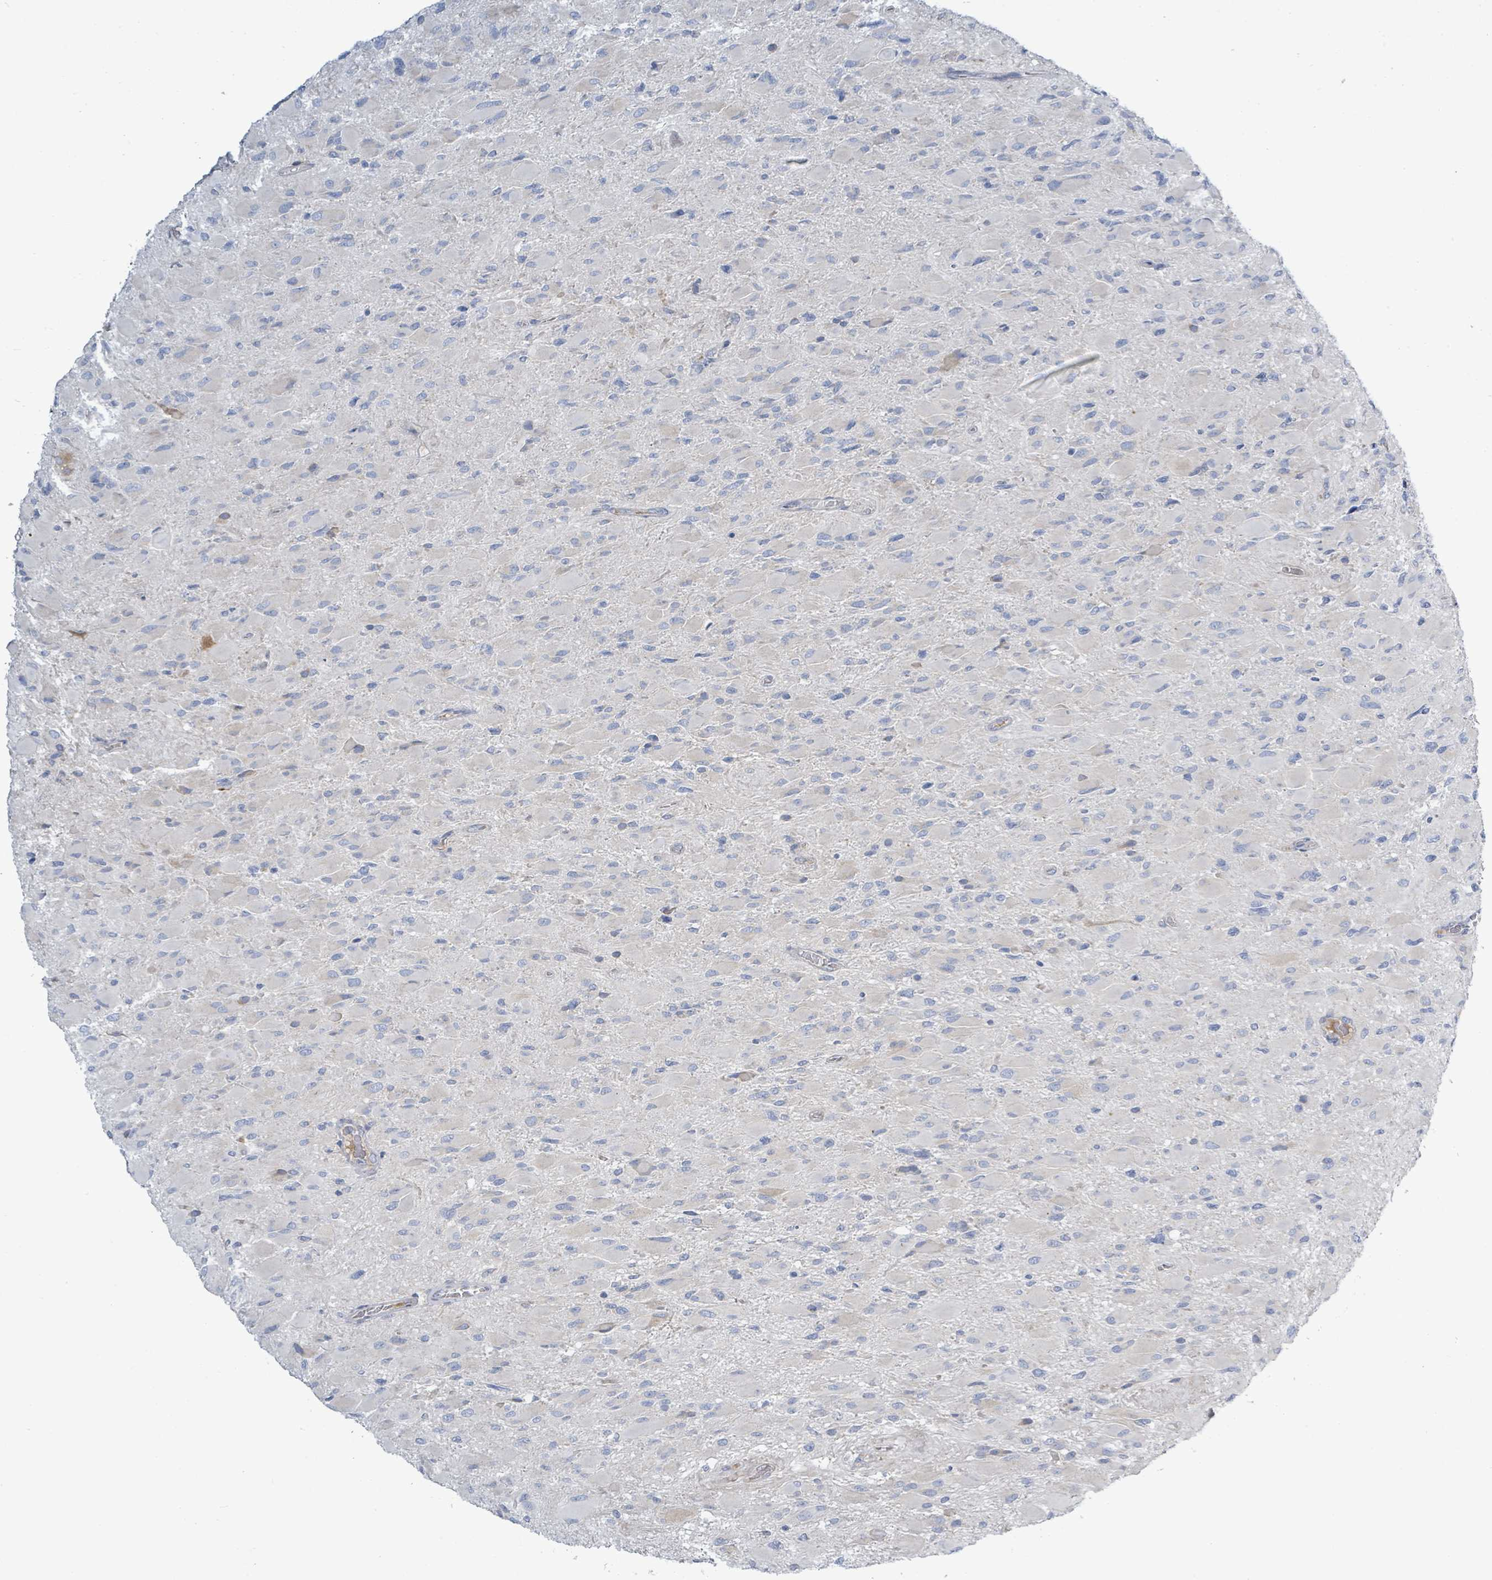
{"staining": {"intensity": "negative", "quantity": "none", "location": "none"}, "tissue": "glioma", "cell_type": "Tumor cells", "image_type": "cancer", "snomed": [{"axis": "morphology", "description": "Glioma, malignant, High grade"}, {"axis": "topography", "description": "Cerebral cortex"}], "caption": "An image of human glioma is negative for staining in tumor cells.", "gene": "SIRPB1", "patient": {"sex": "female", "age": 36}}